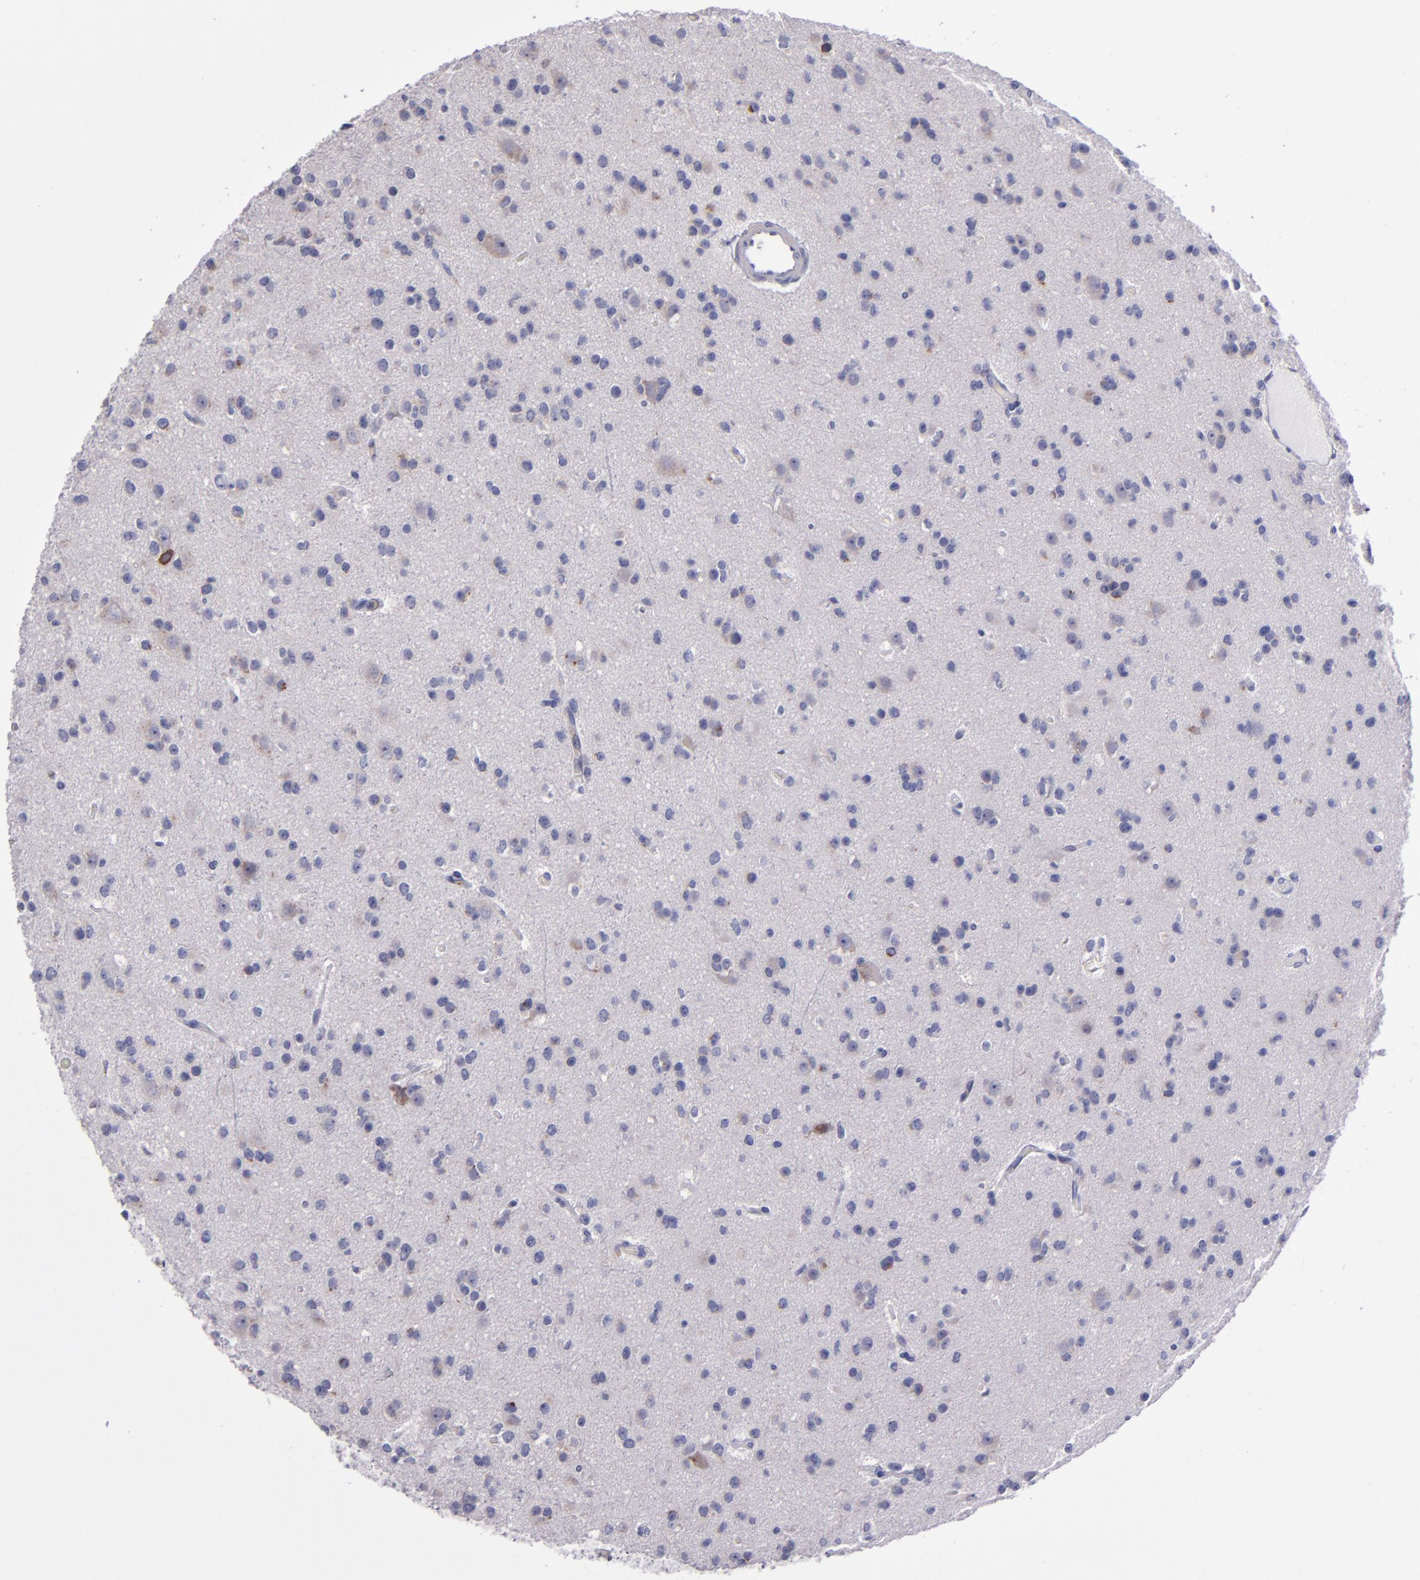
{"staining": {"intensity": "moderate", "quantity": "<25%", "location": "cytoplasmic/membranous"}, "tissue": "glioma", "cell_type": "Tumor cells", "image_type": "cancer", "snomed": [{"axis": "morphology", "description": "Glioma, malignant, Low grade"}, {"axis": "topography", "description": "Brain"}], "caption": "Moderate cytoplasmic/membranous expression is appreciated in about <25% of tumor cells in glioma.", "gene": "RAB41", "patient": {"sex": "male", "age": 42}}